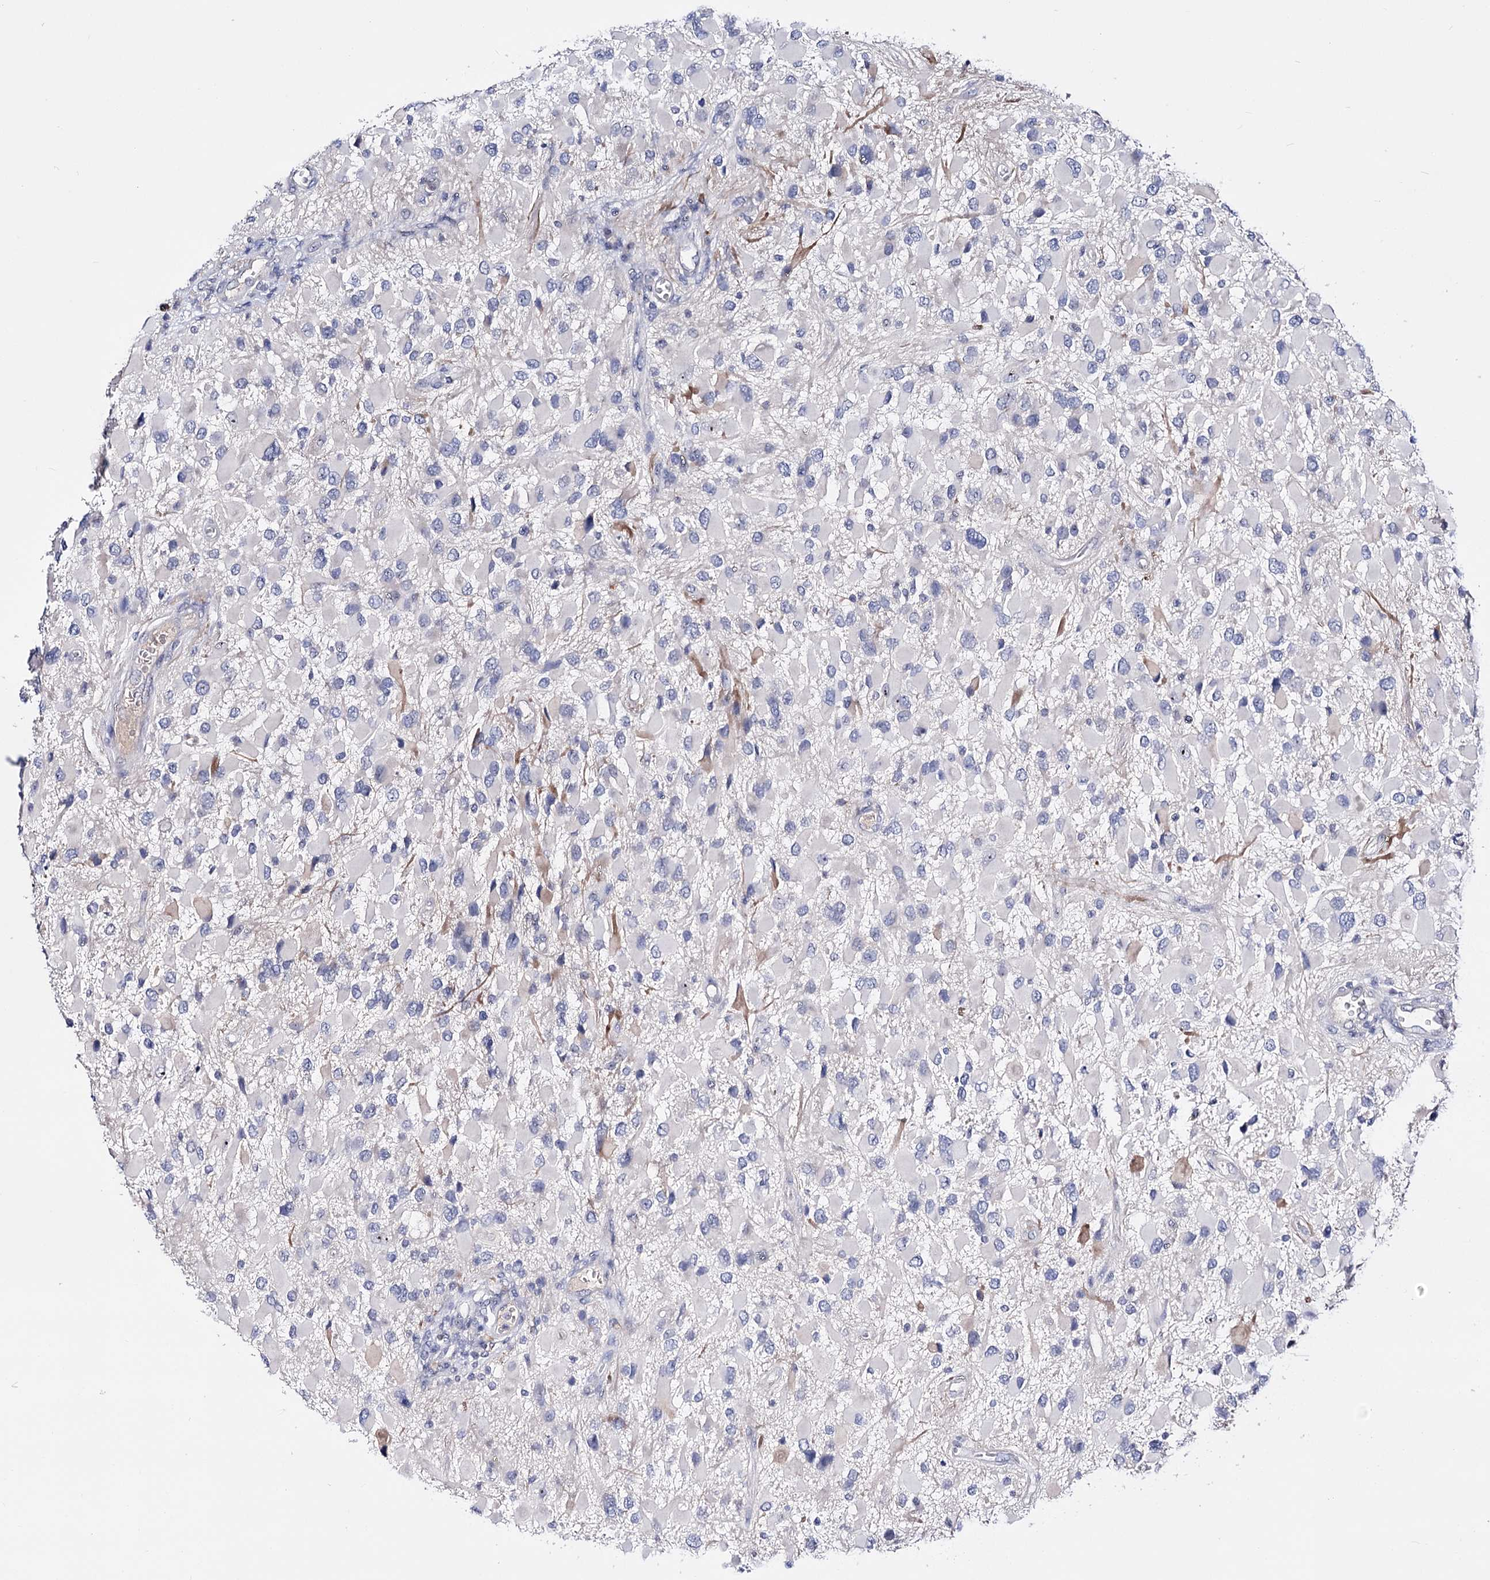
{"staining": {"intensity": "negative", "quantity": "none", "location": "none"}, "tissue": "glioma", "cell_type": "Tumor cells", "image_type": "cancer", "snomed": [{"axis": "morphology", "description": "Glioma, malignant, High grade"}, {"axis": "topography", "description": "Brain"}], "caption": "IHC histopathology image of neoplastic tissue: human high-grade glioma (malignant) stained with DAB (3,3'-diaminobenzidine) shows no significant protein expression in tumor cells.", "gene": "PCGF5", "patient": {"sex": "male", "age": 53}}